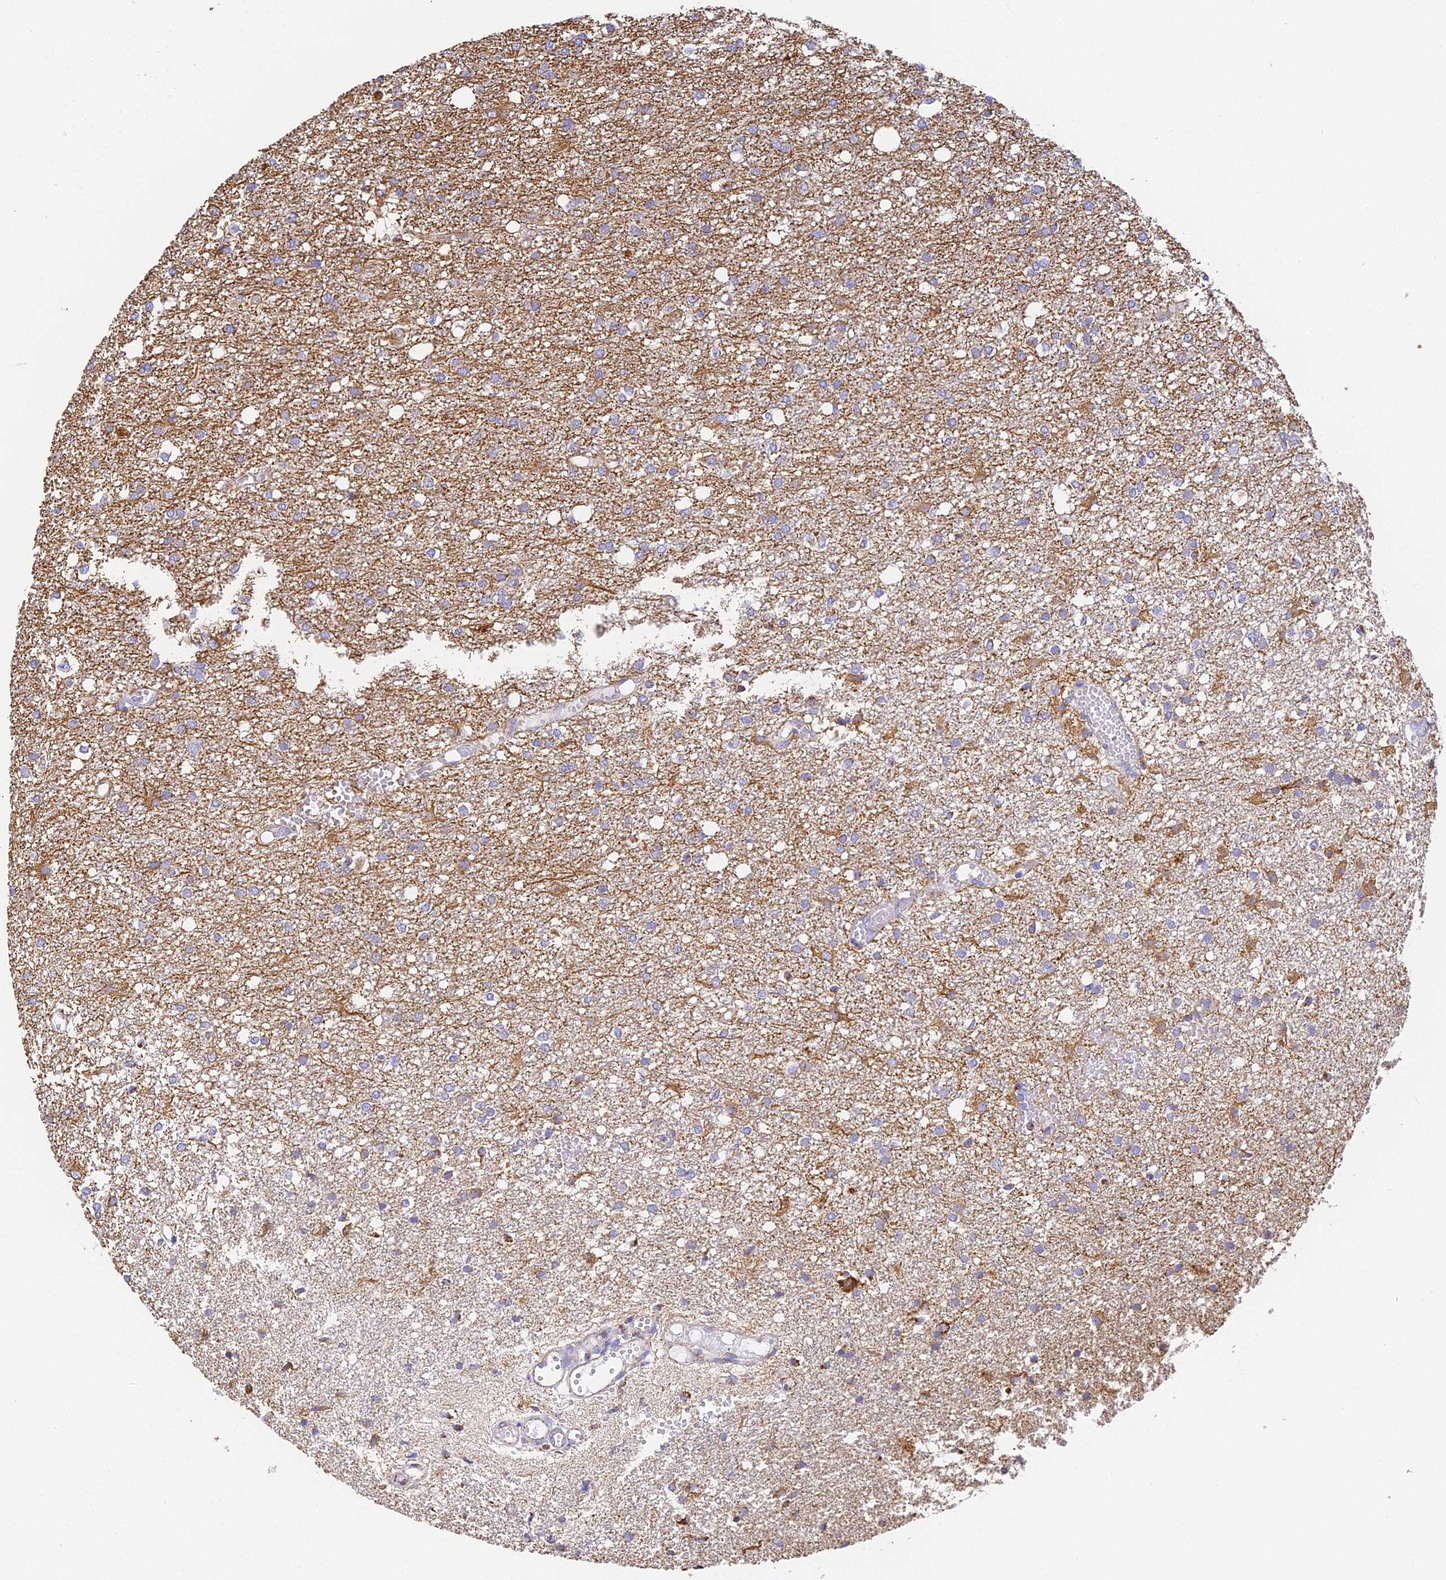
{"staining": {"intensity": "weak", "quantity": "<25%", "location": "cytoplasmic/membranous"}, "tissue": "glioma", "cell_type": "Tumor cells", "image_type": "cancer", "snomed": [{"axis": "morphology", "description": "Glioma, malignant, High grade"}, {"axis": "topography", "description": "Brain"}], "caption": "This is an immunohistochemistry image of glioma. There is no expression in tumor cells.", "gene": "COX6C", "patient": {"sex": "female", "age": 59}}